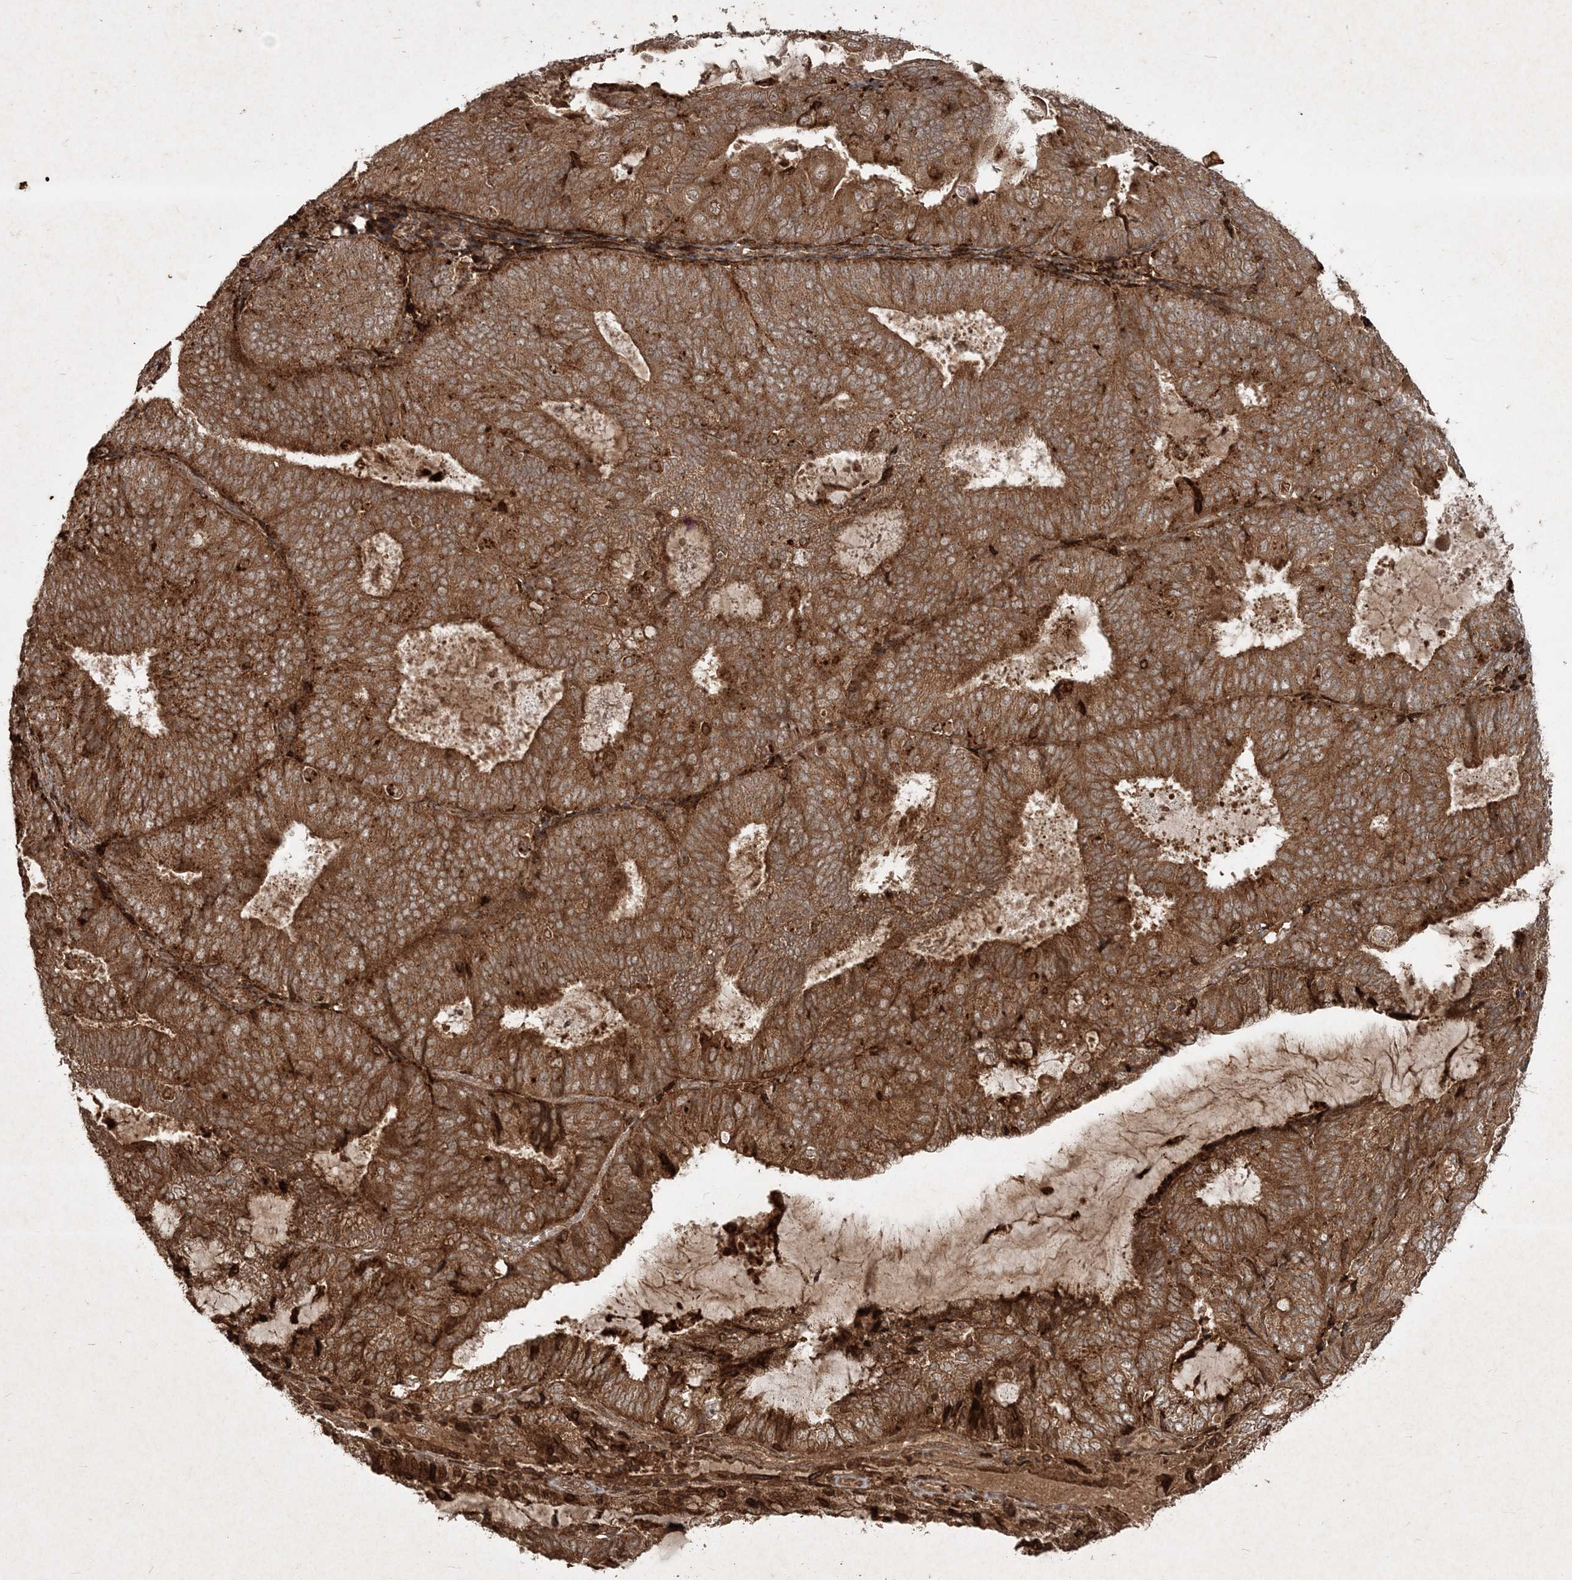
{"staining": {"intensity": "strong", "quantity": ">75%", "location": "cytoplasmic/membranous"}, "tissue": "endometrial cancer", "cell_type": "Tumor cells", "image_type": "cancer", "snomed": [{"axis": "morphology", "description": "Adenocarcinoma, NOS"}, {"axis": "topography", "description": "Endometrium"}], "caption": "The photomicrograph reveals staining of endometrial cancer (adenocarcinoma), revealing strong cytoplasmic/membranous protein staining (brown color) within tumor cells.", "gene": "NARS1", "patient": {"sex": "female", "age": 81}}